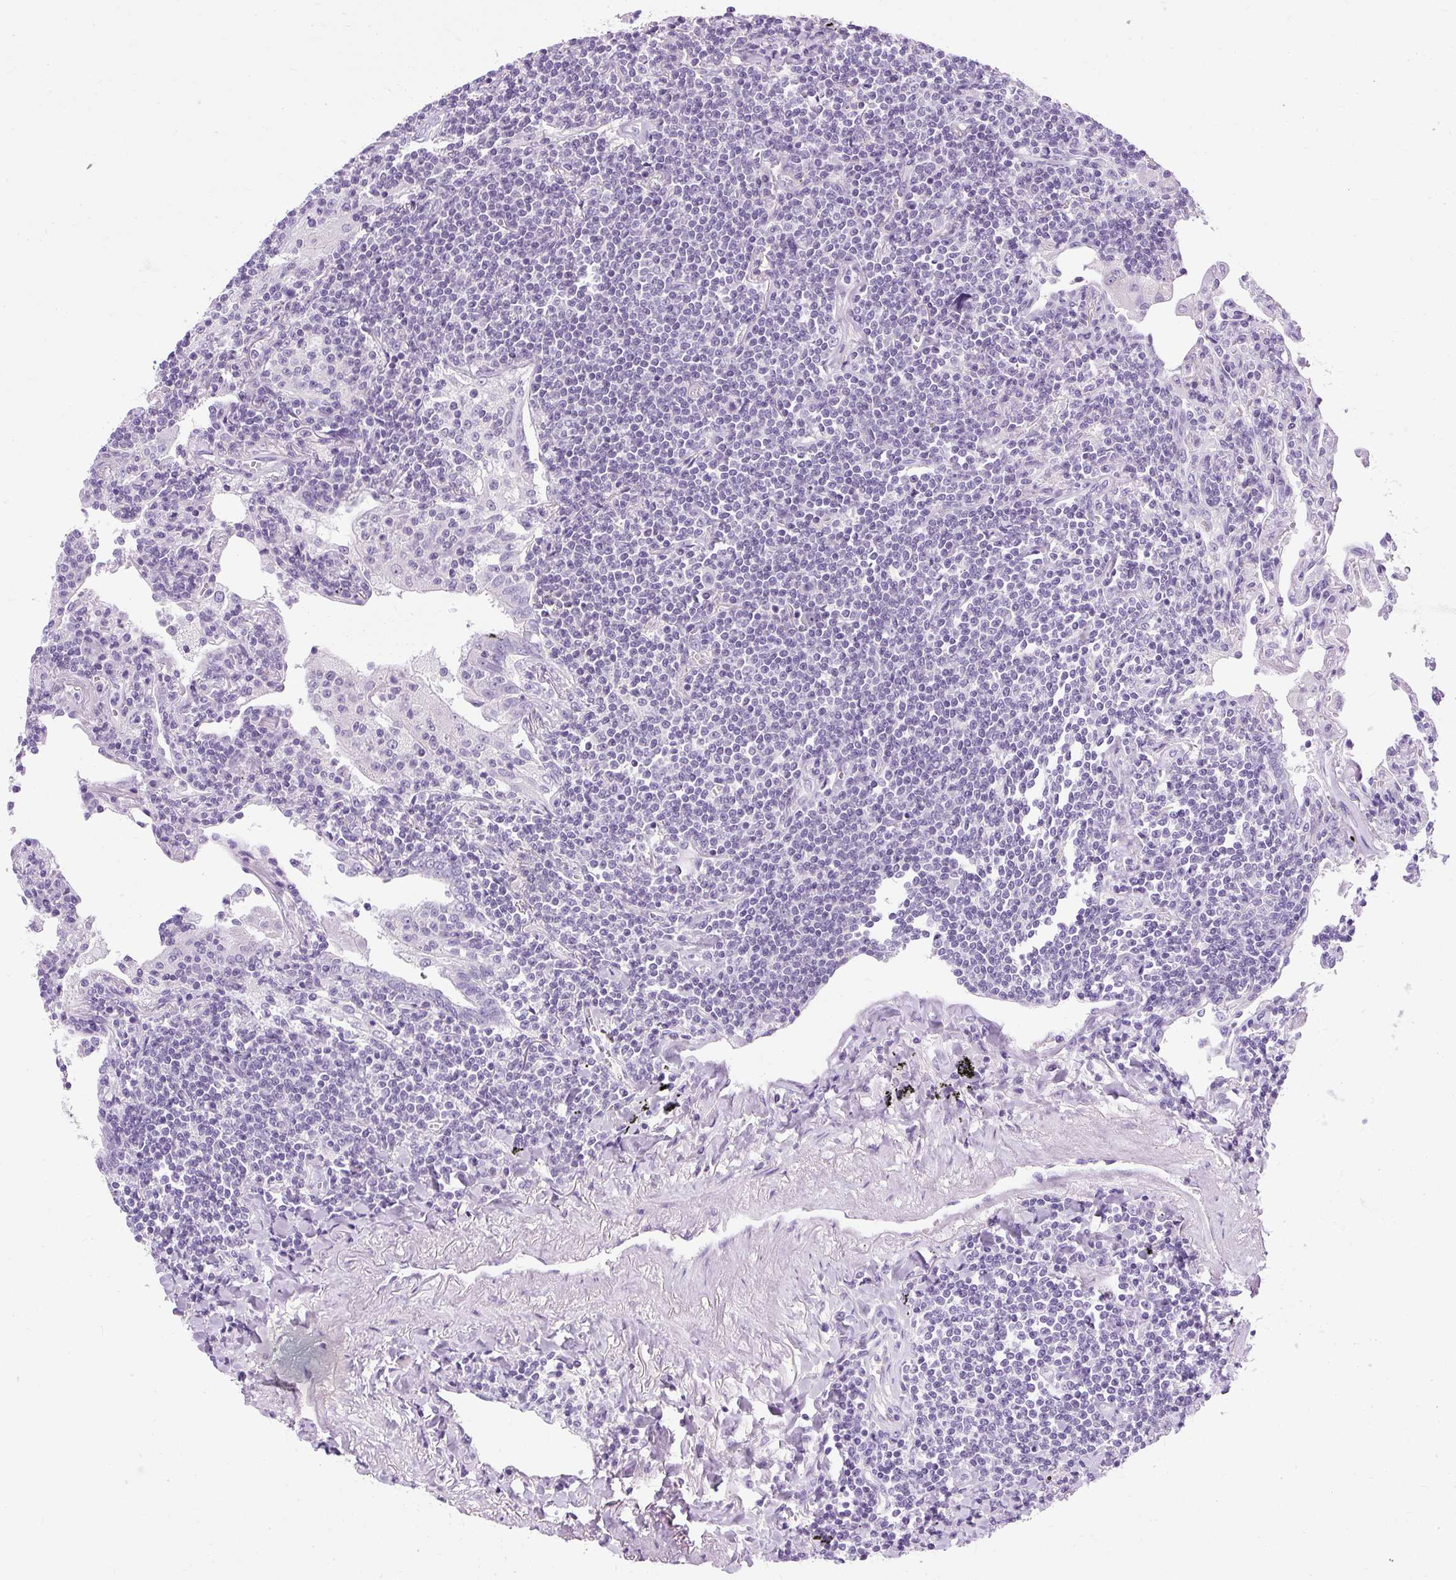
{"staining": {"intensity": "negative", "quantity": "none", "location": "none"}, "tissue": "lymphoma", "cell_type": "Tumor cells", "image_type": "cancer", "snomed": [{"axis": "morphology", "description": "Malignant lymphoma, non-Hodgkin's type, Low grade"}, {"axis": "topography", "description": "Lung"}], "caption": "Human lymphoma stained for a protein using immunohistochemistry (IHC) demonstrates no staining in tumor cells.", "gene": "B3GNT4", "patient": {"sex": "female", "age": 71}}